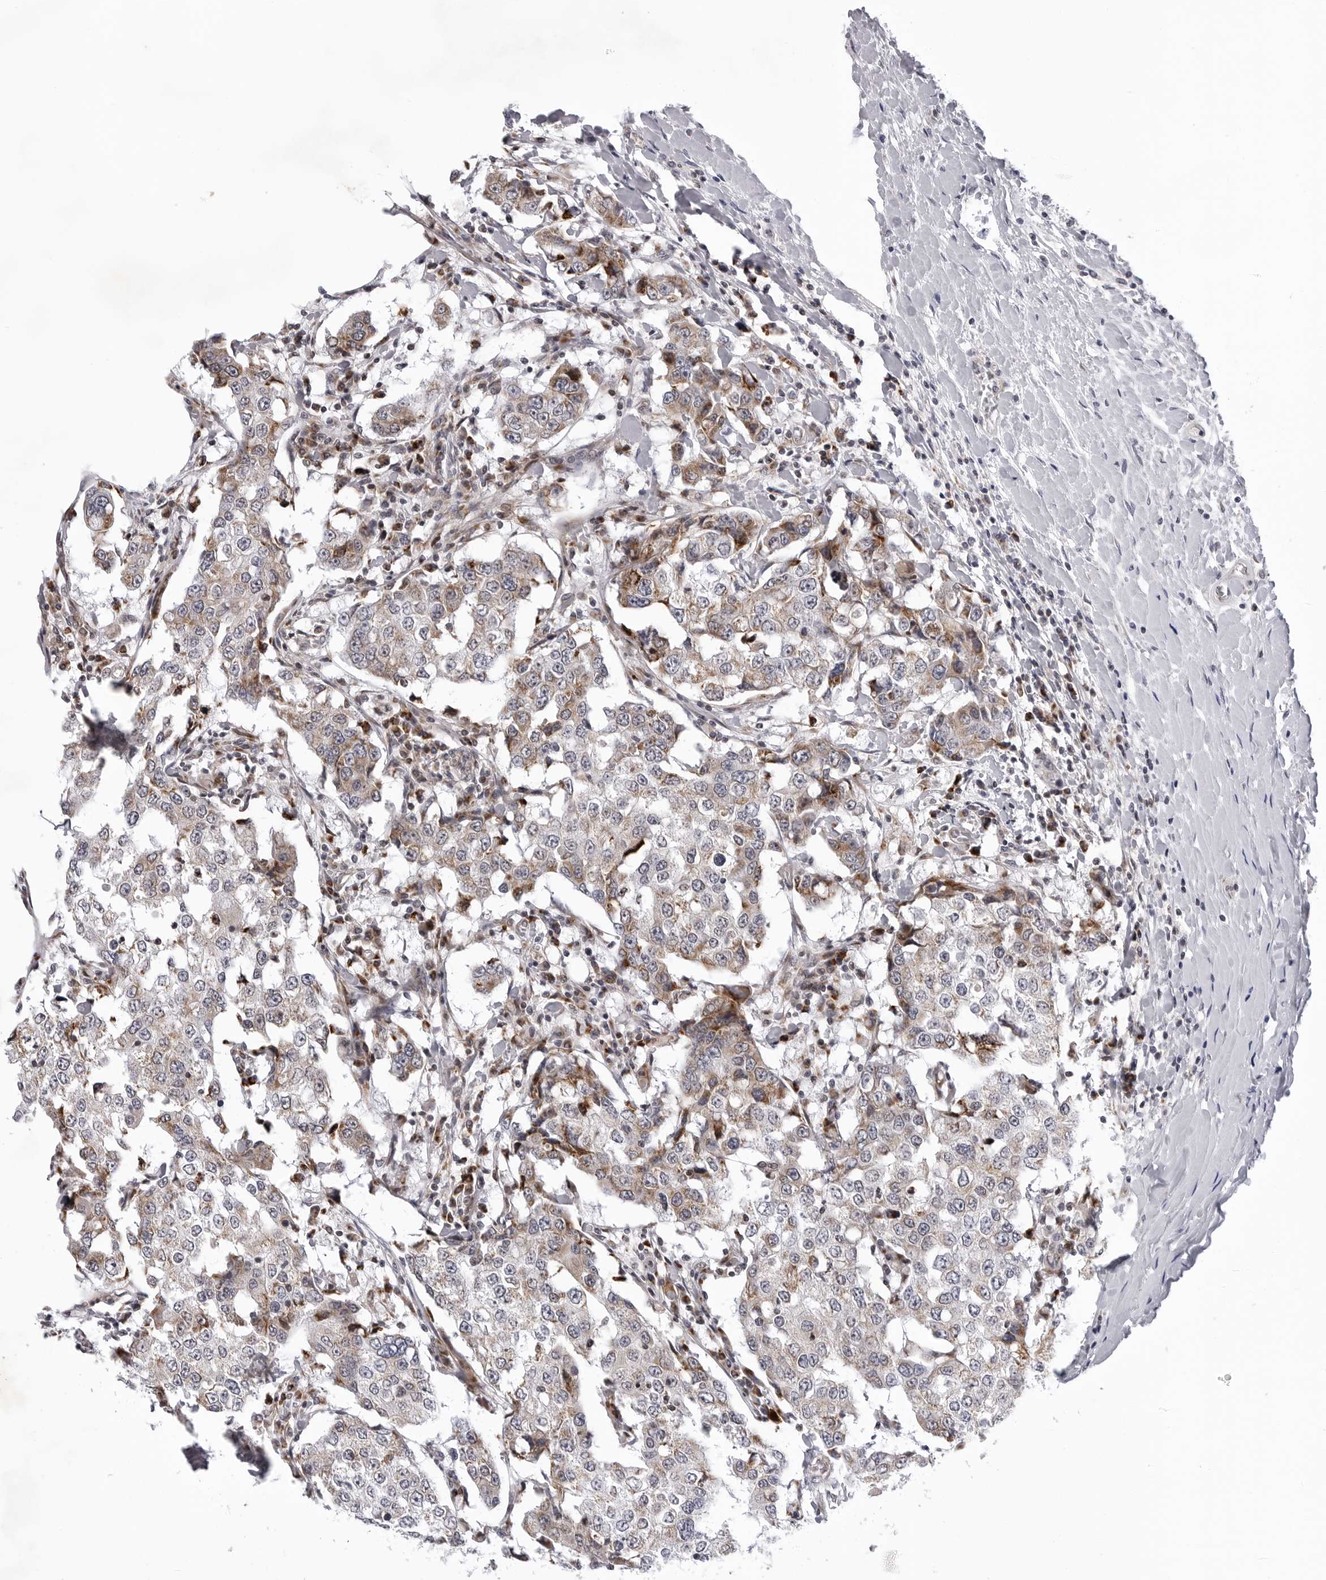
{"staining": {"intensity": "moderate", "quantity": "25%-75%", "location": "cytoplasmic/membranous"}, "tissue": "breast cancer", "cell_type": "Tumor cells", "image_type": "cancer", "snomed": [{"axis": "morphology", "description": "Duct carcinoma"}, {"axis": "topography", "description": "Breast"}], "caption": "Breast intraductal carcinoma stained with immunohistochemistry (IHC) exhibits moderate cytoplasmic/membranous positivity in about 25%-75% of tumor cells.", "gene": "CDK20", "patient": {"sex": "female", "age": 27}}